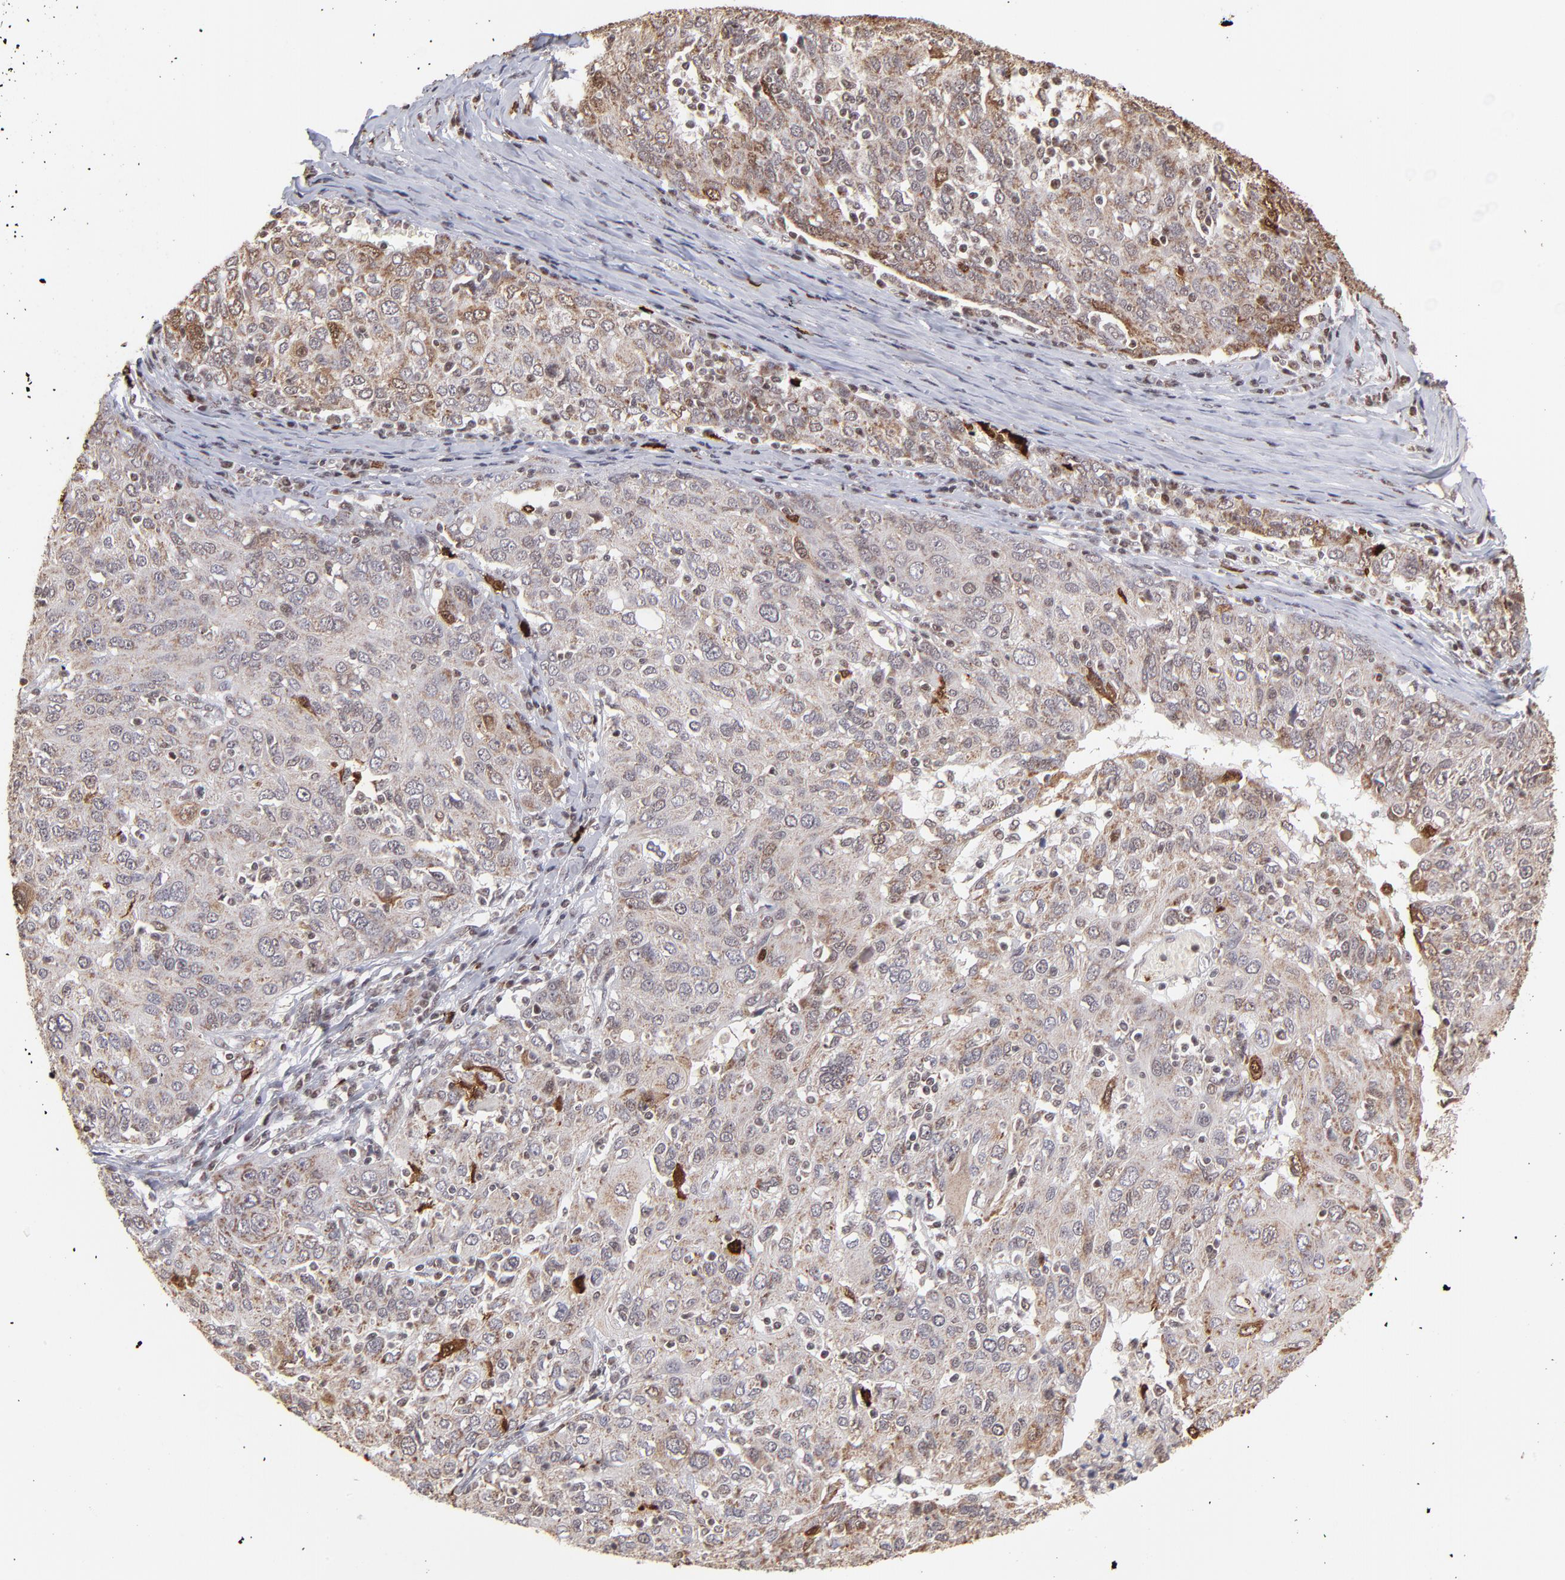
{"staining": {"intensity": "weak", "quantity": "25%-75%", "location": "cytoplasmic/membranous"}, "tissue": "ovarian cancer", "cell_type": "Tumor cells", "image_type": "cancer", "snomed": [{"axis": "morphology", "description": "Carcinoma, endometroid"}, {"axis": "topography", "description": "Ovary"}], "caption": "Ovarian cancer (endometroid carcinoma) stained for a protein shows weak cytoplasmic/membranous positivity in tumor cells. (IHC, brightfield microscopy, high magnification).", "gene": "ZFX", "patient": {"sex": "female", "age": 50}}